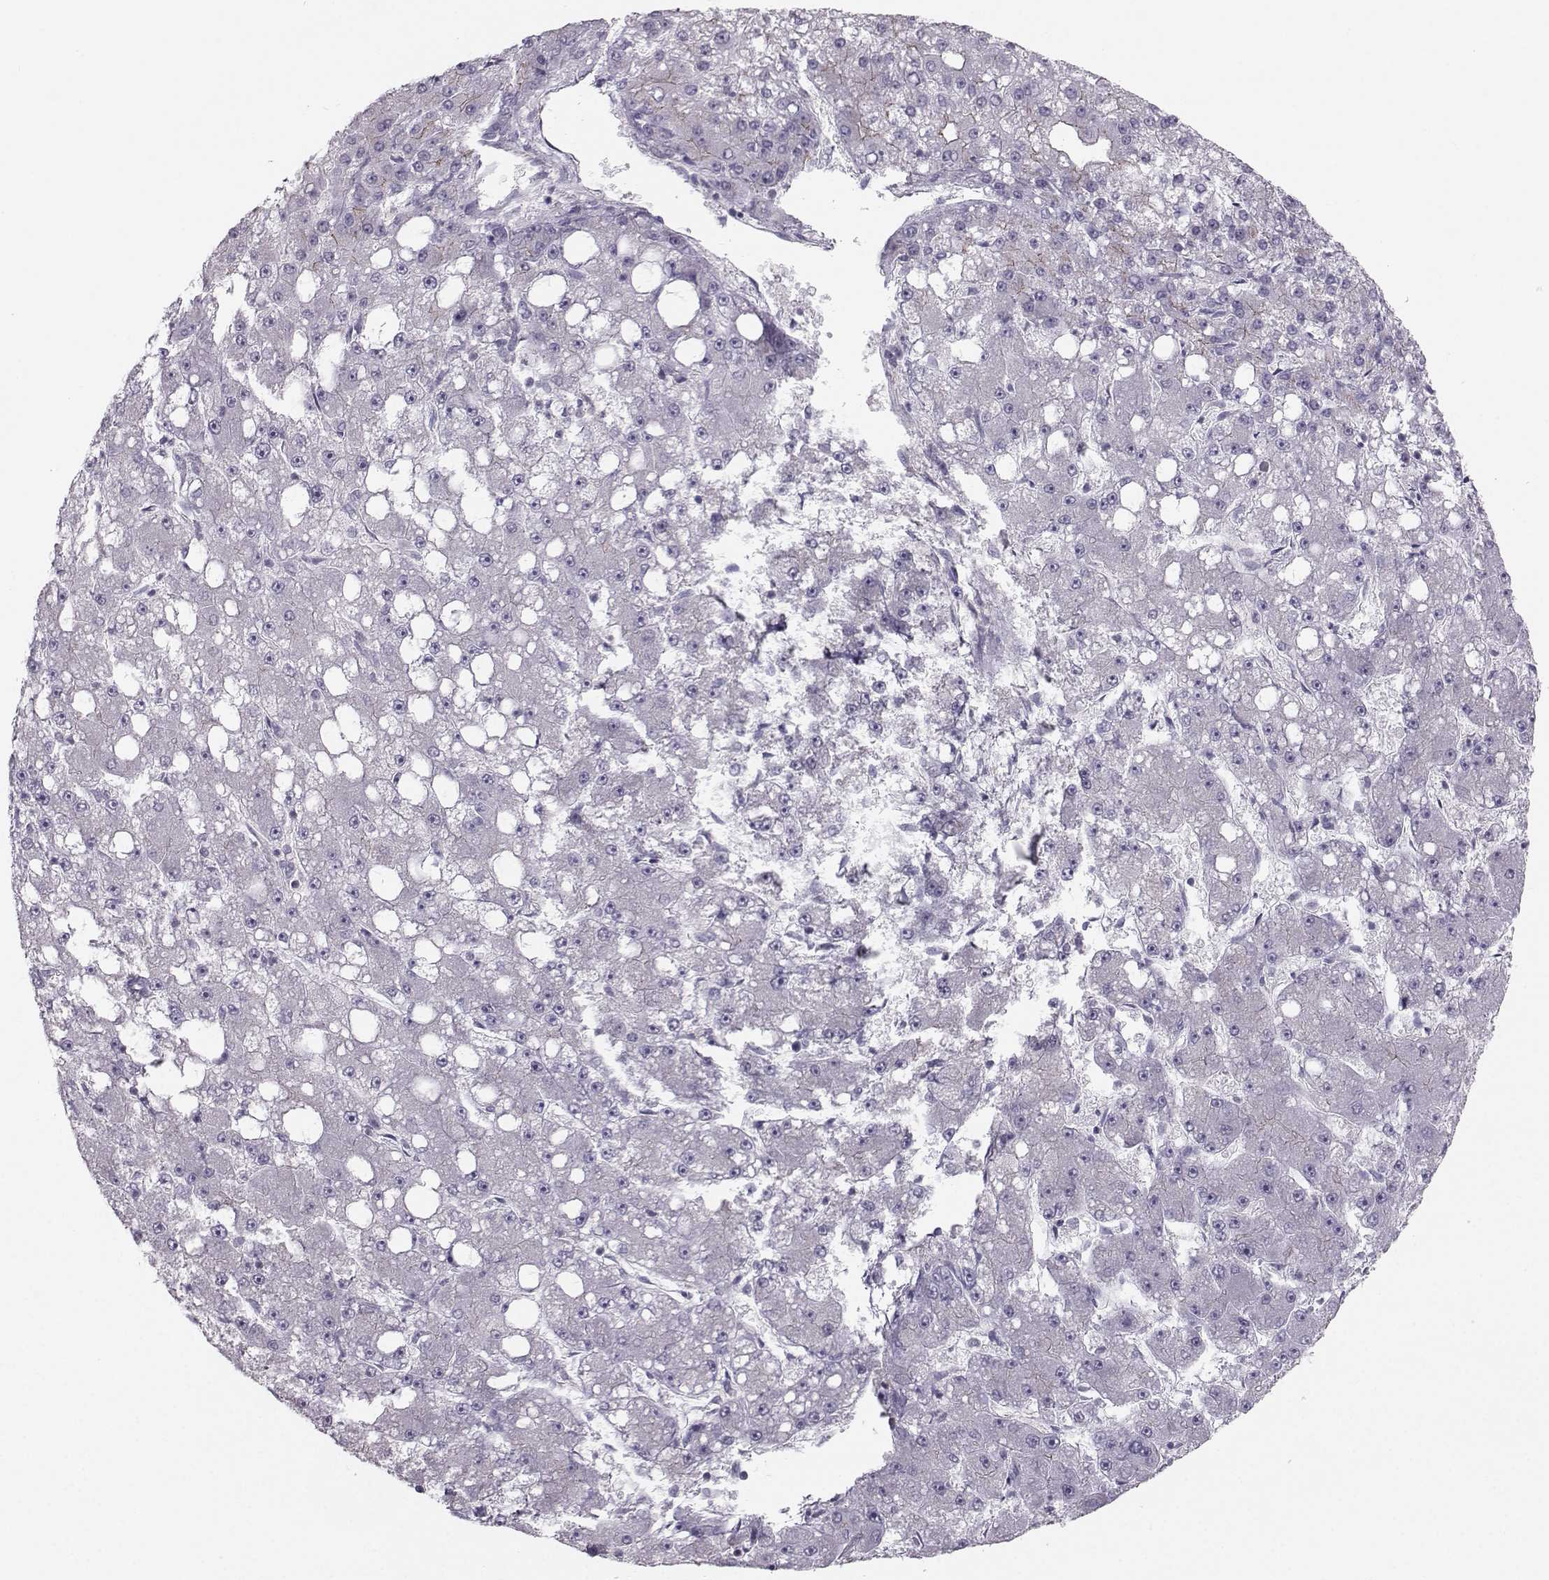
{"staining": {"intensity": "weak", "quantity": "<25%", "location": "cytoplasmic/membranous"}, "tissue": "liver cancer", "cell_type": "Tumor cells", "image_type": "cancer", "snomed": [{"axis": "morphology", "description": "Carcinoma, Hepatocellular, NOS"}, {"axis": "topography", "description": "Liver"}], "caption": "DAB (3,3'-diaminobenzidine) immunohistochemical staining of liver cancer displays no significant staining in tumor cells.", "gene": "MAST1", "patient": {"sex": "male", "age": 67}}